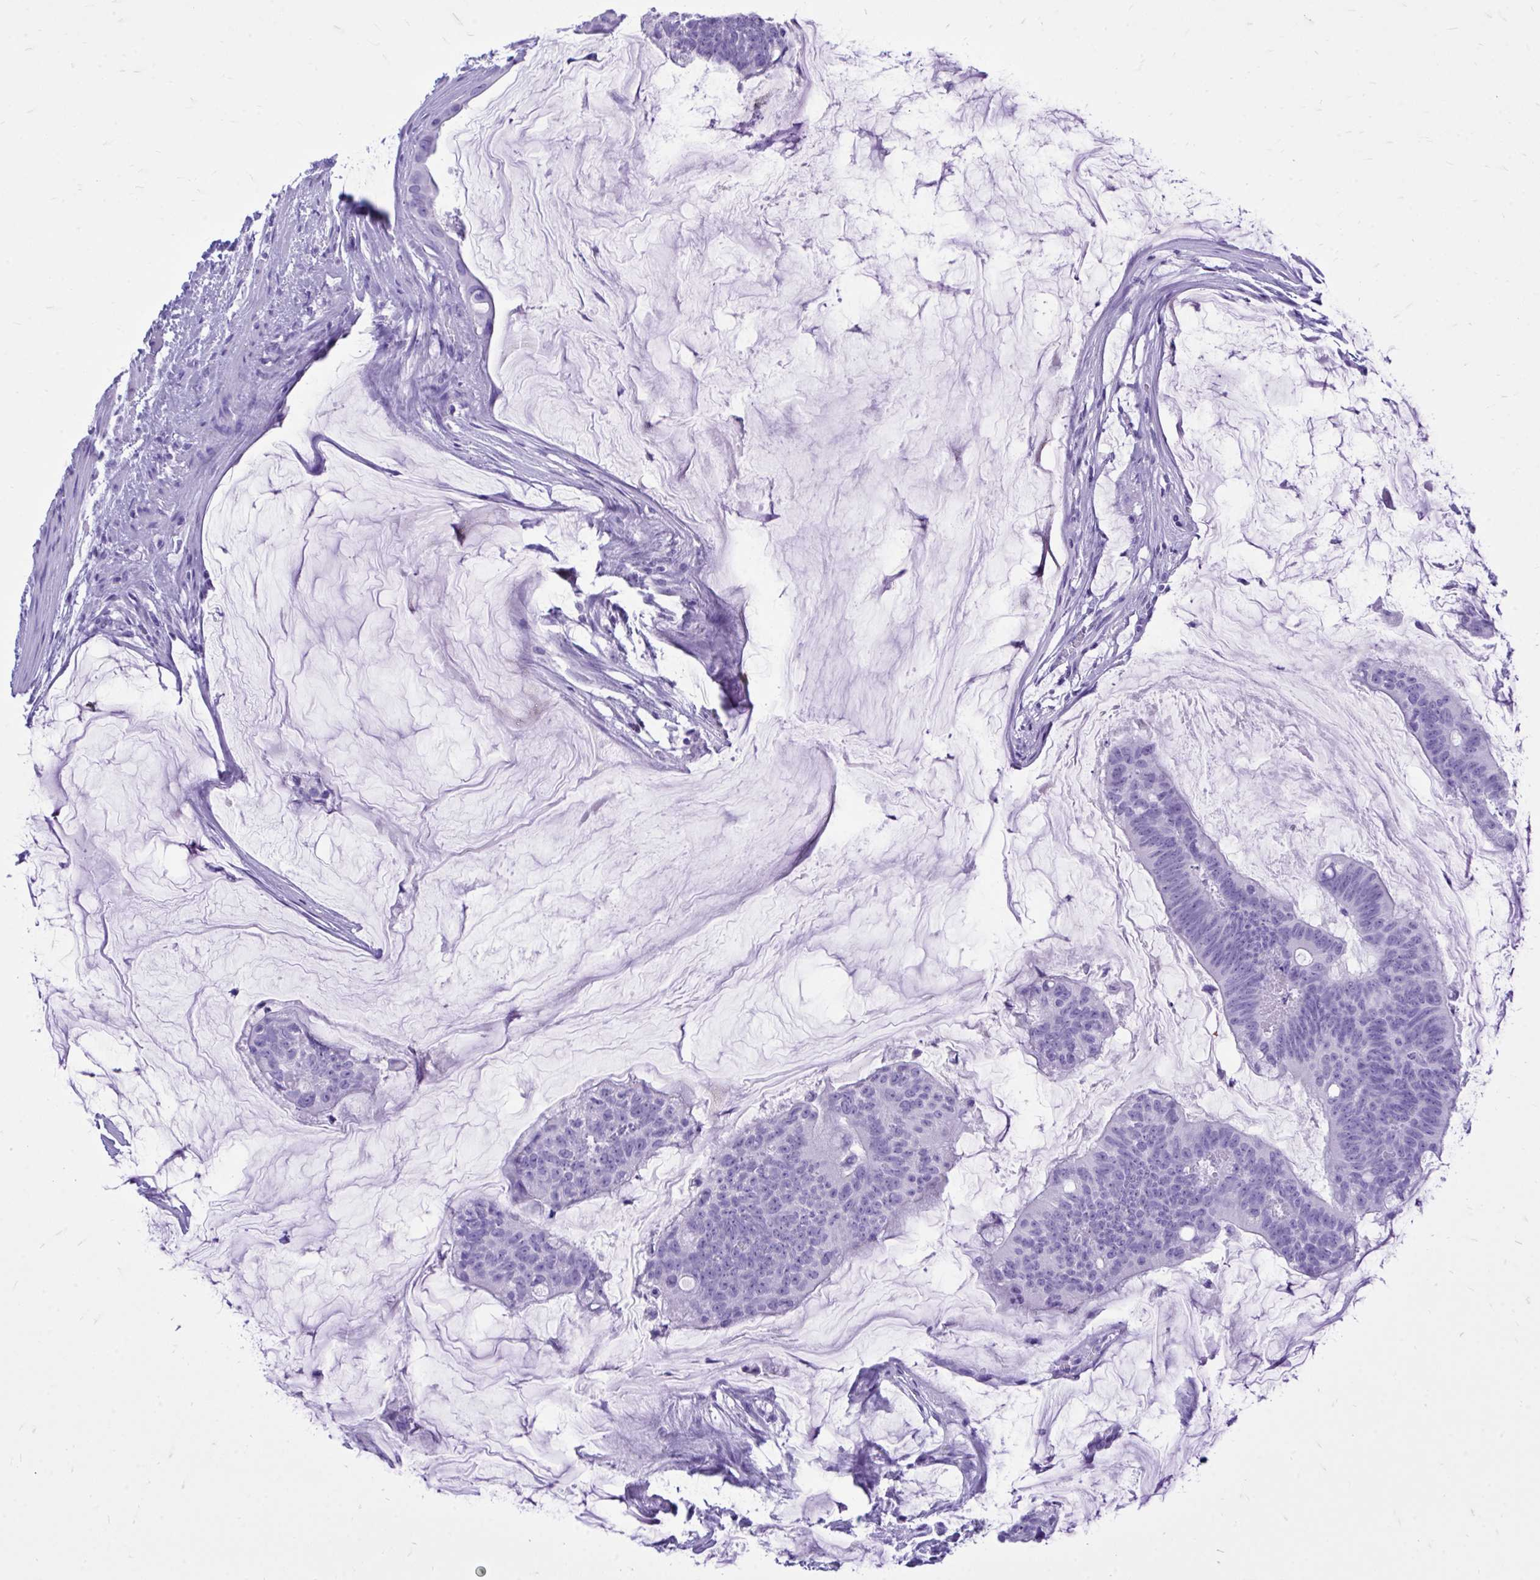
{"staining": {"intensity": "negative", "quantity": "none", "location": "none"}, "tissue": "colorectal cancer", "cell_type": "Tumor cells", "image_type": "cancer", "snomed": [{"axis": "morphology", "description": "Adenocarcinoma, NOS"}, {"axis": "topography", "description": "Colon"}], "caption": "DAB immunohistochemical staining of human colorectal cancer displays no significant staining in tumor cells.", "gene": "MON1A", "patient": {"sex": "male", "age": 62}}